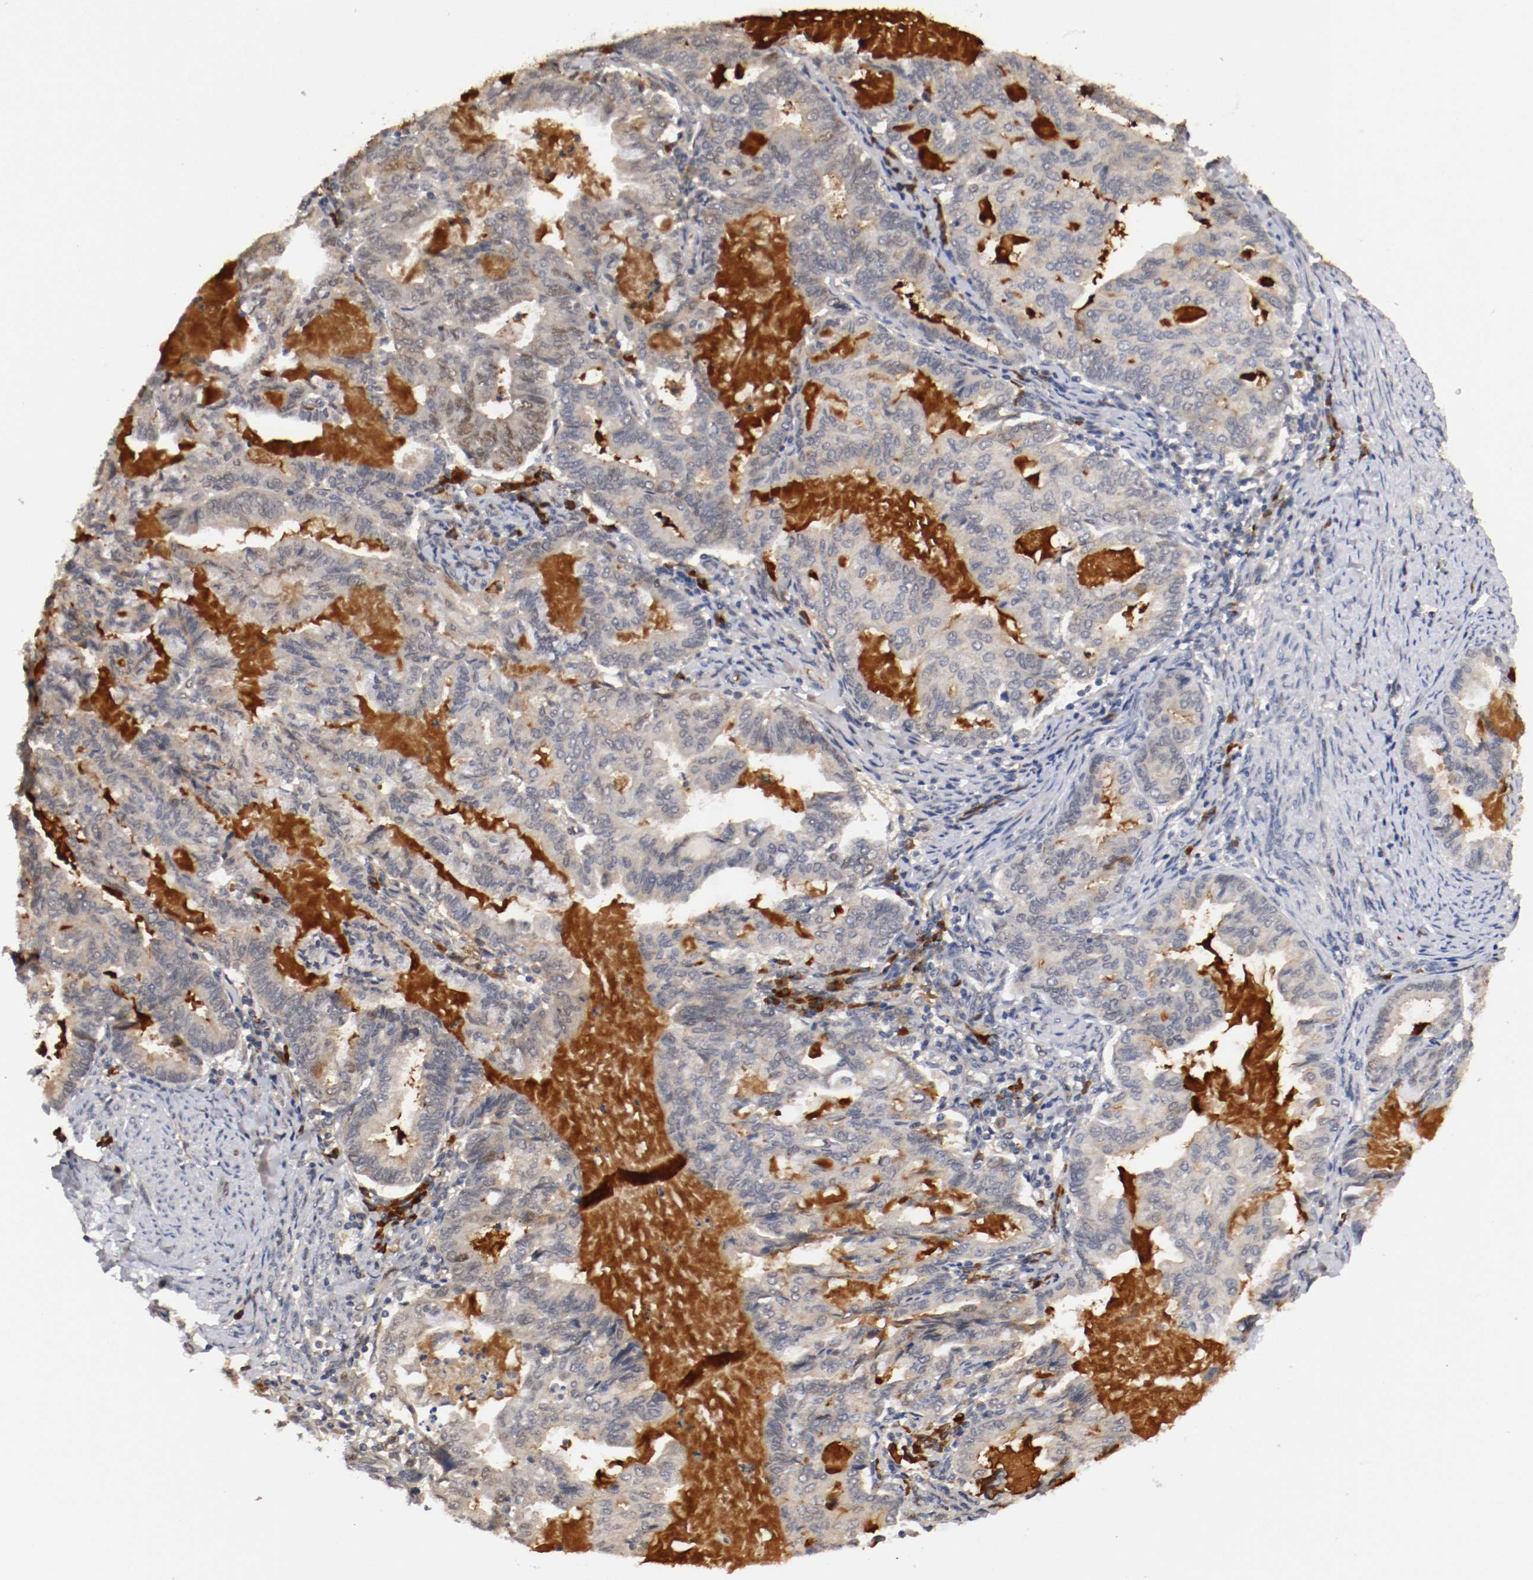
{"staining": {"intensity": "negative", "quantity": "none", "location": "none"}, "tissue": "endometrial cancer", "cell_type": "Tumor cells", "image_type": "cancer", "snomed": [{"axis": "morphology", "description": "Adenocarcinoma, NOS"}, {"axis": "topography", "description": "Endometrium"}], "caption": "Immunohistochemical staining of endometrial cancer reveals no significant staining in tumor cells.", "gene": "DNMT3B", "patient": {"sex": "female", "age": 86}}